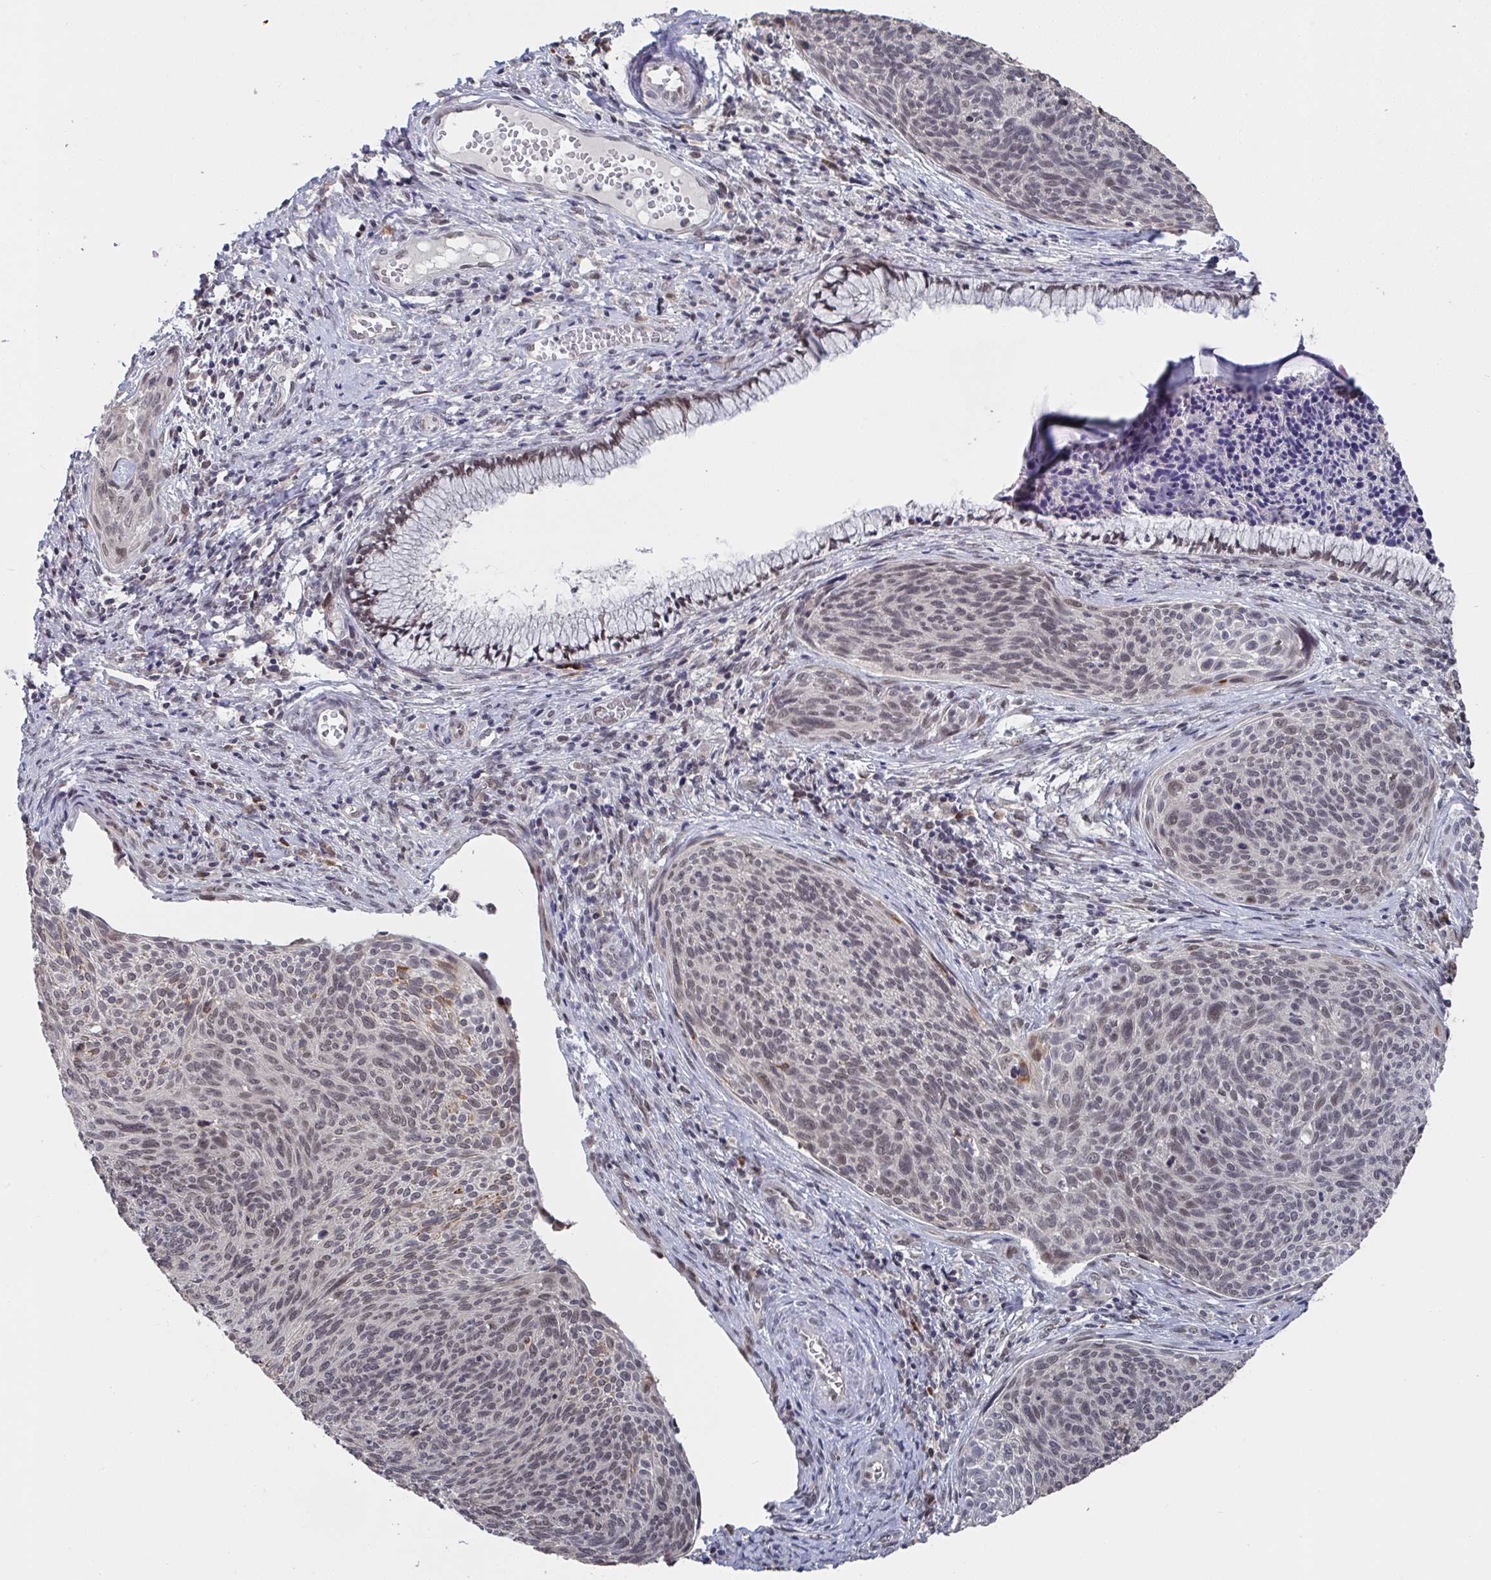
{"staining": {"intensity": "moderate", "quantity": ">75%", "location": "nuclear"}, "tissue": "cervical cancer", "cell_type": "Tumor cells", "image_type": "cancer", "snomed": [{"axis": "morphology", "description": "Squamous cell carcinoma, NOS"}, {"axis": "topography", "description": "Cervix"}], "caption": "Immunohistochemical staining of cervical cancer reveals medium levels of moderate nuclear staining in approximately >75% of tumor cells.", "gene": "JMJD1C", "patient": {"sex": "female", "age": 49}}